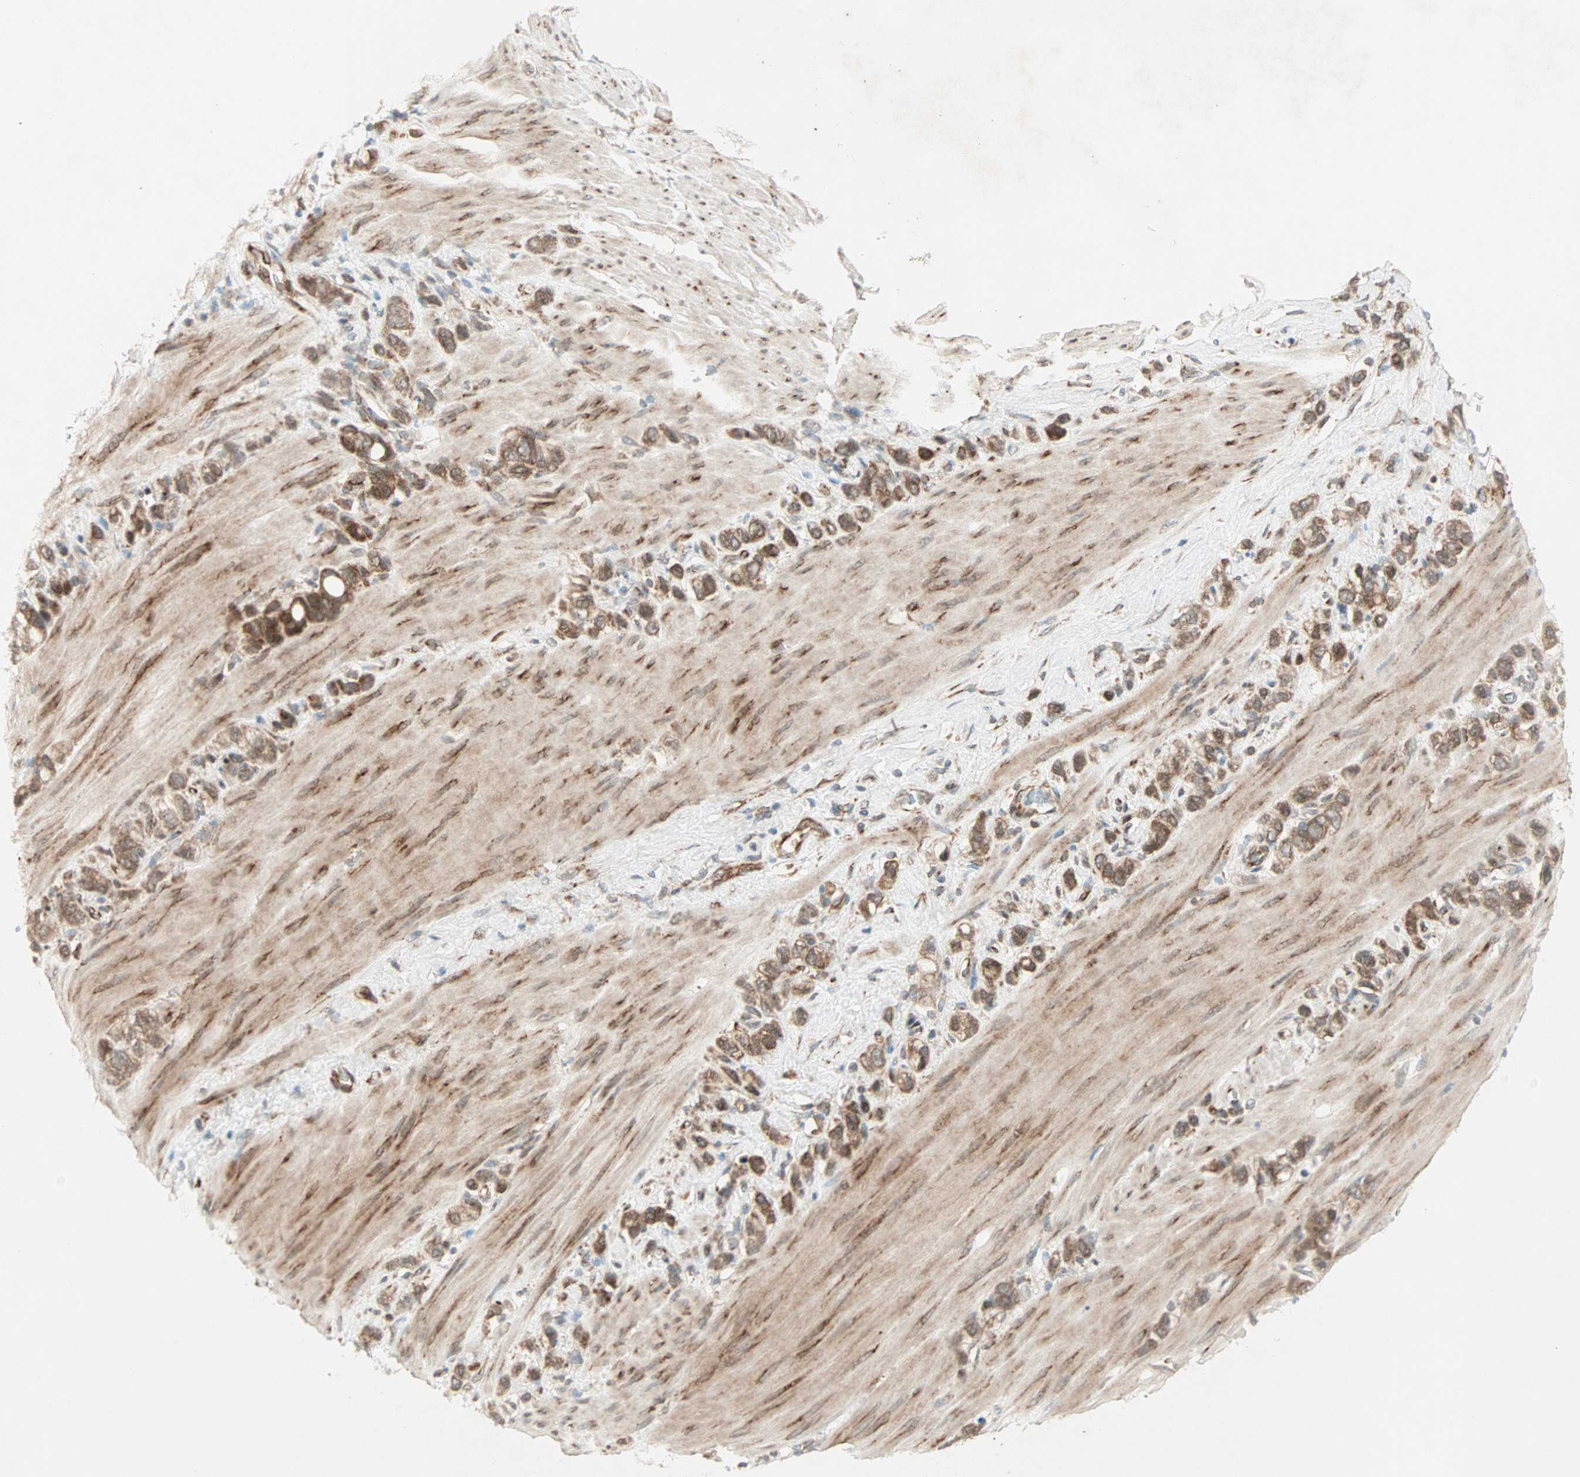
{"staining": {"intensity": "strong", "quantity": ">75%", "location": "cytoplasmic/membranous,nuclear"}, "tissue": "stomach cancer", "cell_type": "Tumor cells", "image_type": "cancer", "snomed": [{"axis": "morphology", "description": "Normal tissue, NOS"}, {"axis": "morphology", "description": "Adenocarcinoma, NOS"}, {"axis": "morphology", "description": "Adenocarcinoma, High grade"}, {"axis": "topography", "description": "Stomach, upper"}, {"axis": "topography", "description": "Stomach"}], "caption": "Protein expression by immunohistochemistry displays strong cytoplasmic/membranous and nuclear positivity in approximately >75% of tumor cells in stomach adenocarcinoma.", "gene": "ZNF37A", "patient": {"sex": "female", "age": 65}}